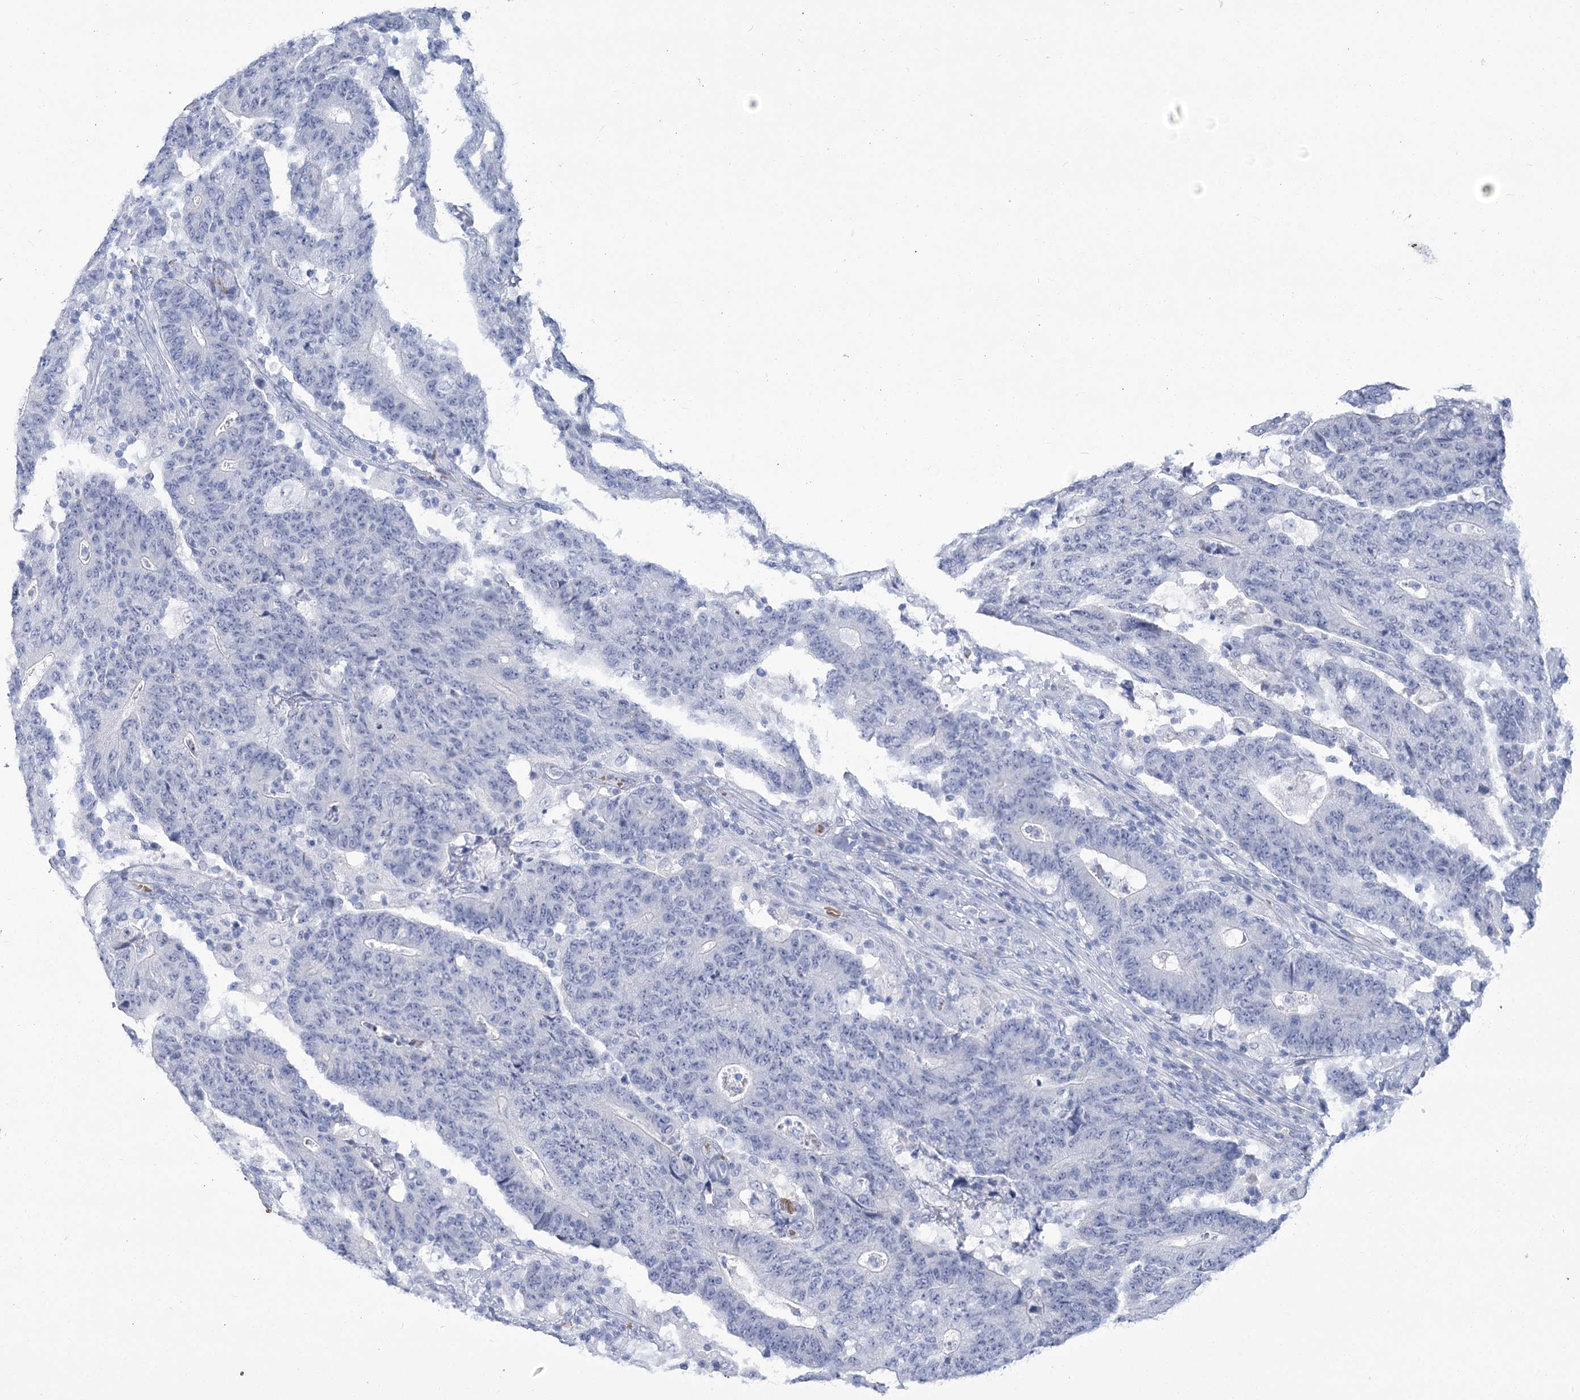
{"staining": {"intensity": "negative", "quantity": "none", "location": "none"}, "tissue": "colorectal cancer", "cell_type": "Tumor cells", "image_type": "cancer", "snomed": [{"axis": "morphology", "description": "Normal tissue, NOS"}, {"axis": "morphology", "description": "Adenocarcinoma, NOS"}, {"axis": "topography", "description": "Colon"}], "caption": "This image is of colorectal adenocarcinoma stained with immunohistochemistry to label a protein in brown with the nuclei are counter-stained blue. There is no staining in tumor cells. The staining is performed using DAB brown chromogen with nuclei counter-stained in using hematoxylin.", "gene": "HBA1", "patient": {"sex": "female", "age": 75}}